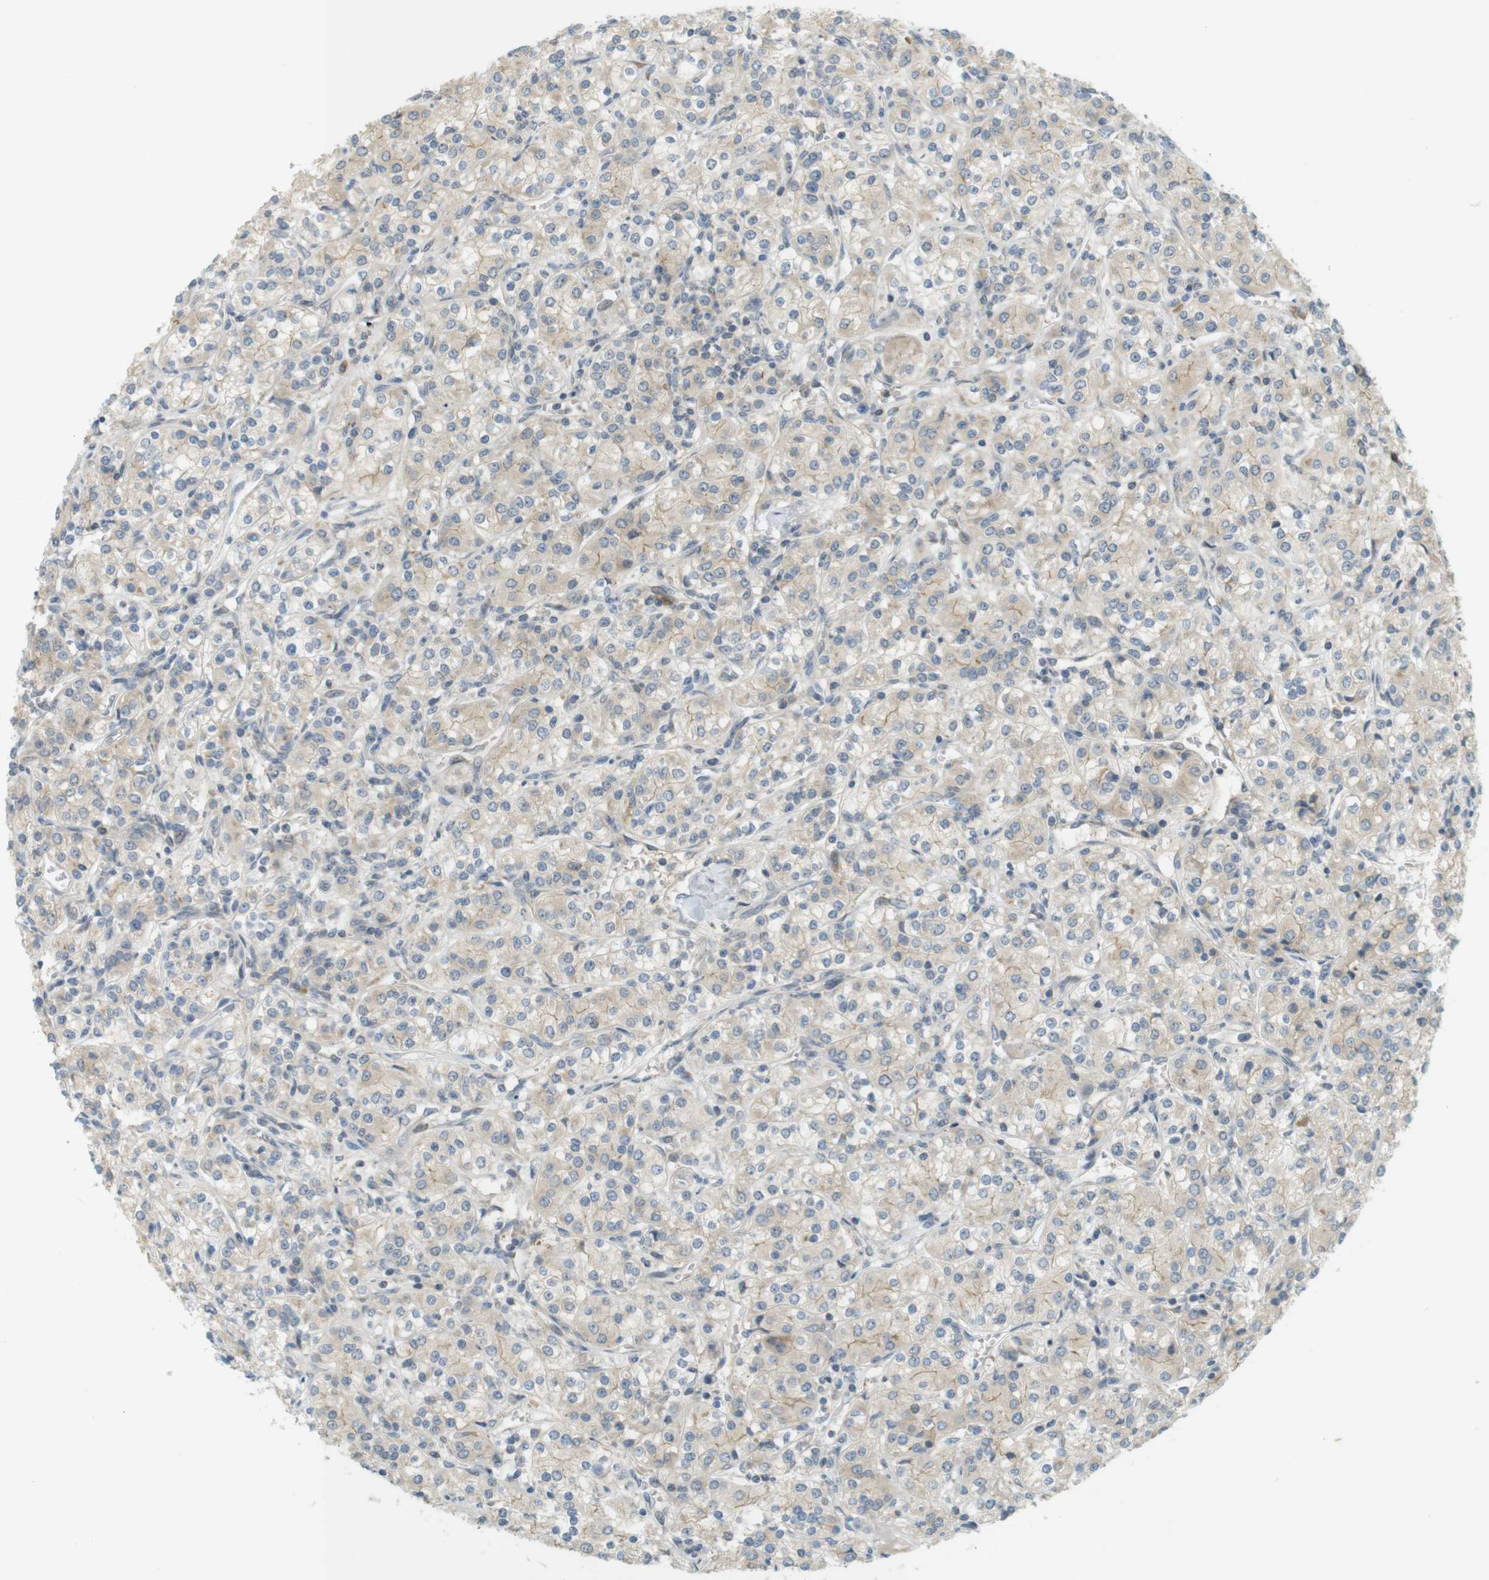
{"staining": {"intensity": "weak", "quantity": "<25%", "location": "cytoplasmic/membranous"}, "tissue": "renal cancer", "cell_type": "Tumor cells", "image_type": "cancer", "snomed": [{"axis": "morphology", "description": "Adenocarcinoma, NOS"}, {"axis": "topography", "description": "Kidney"}], "caption": "Immunohistochemistry of renal cancer (adenocarcinoma) demonstrates no positivity in tumor cells.", "gene": "CLRN3", "patient": {"sex": "male", "age": 77}}